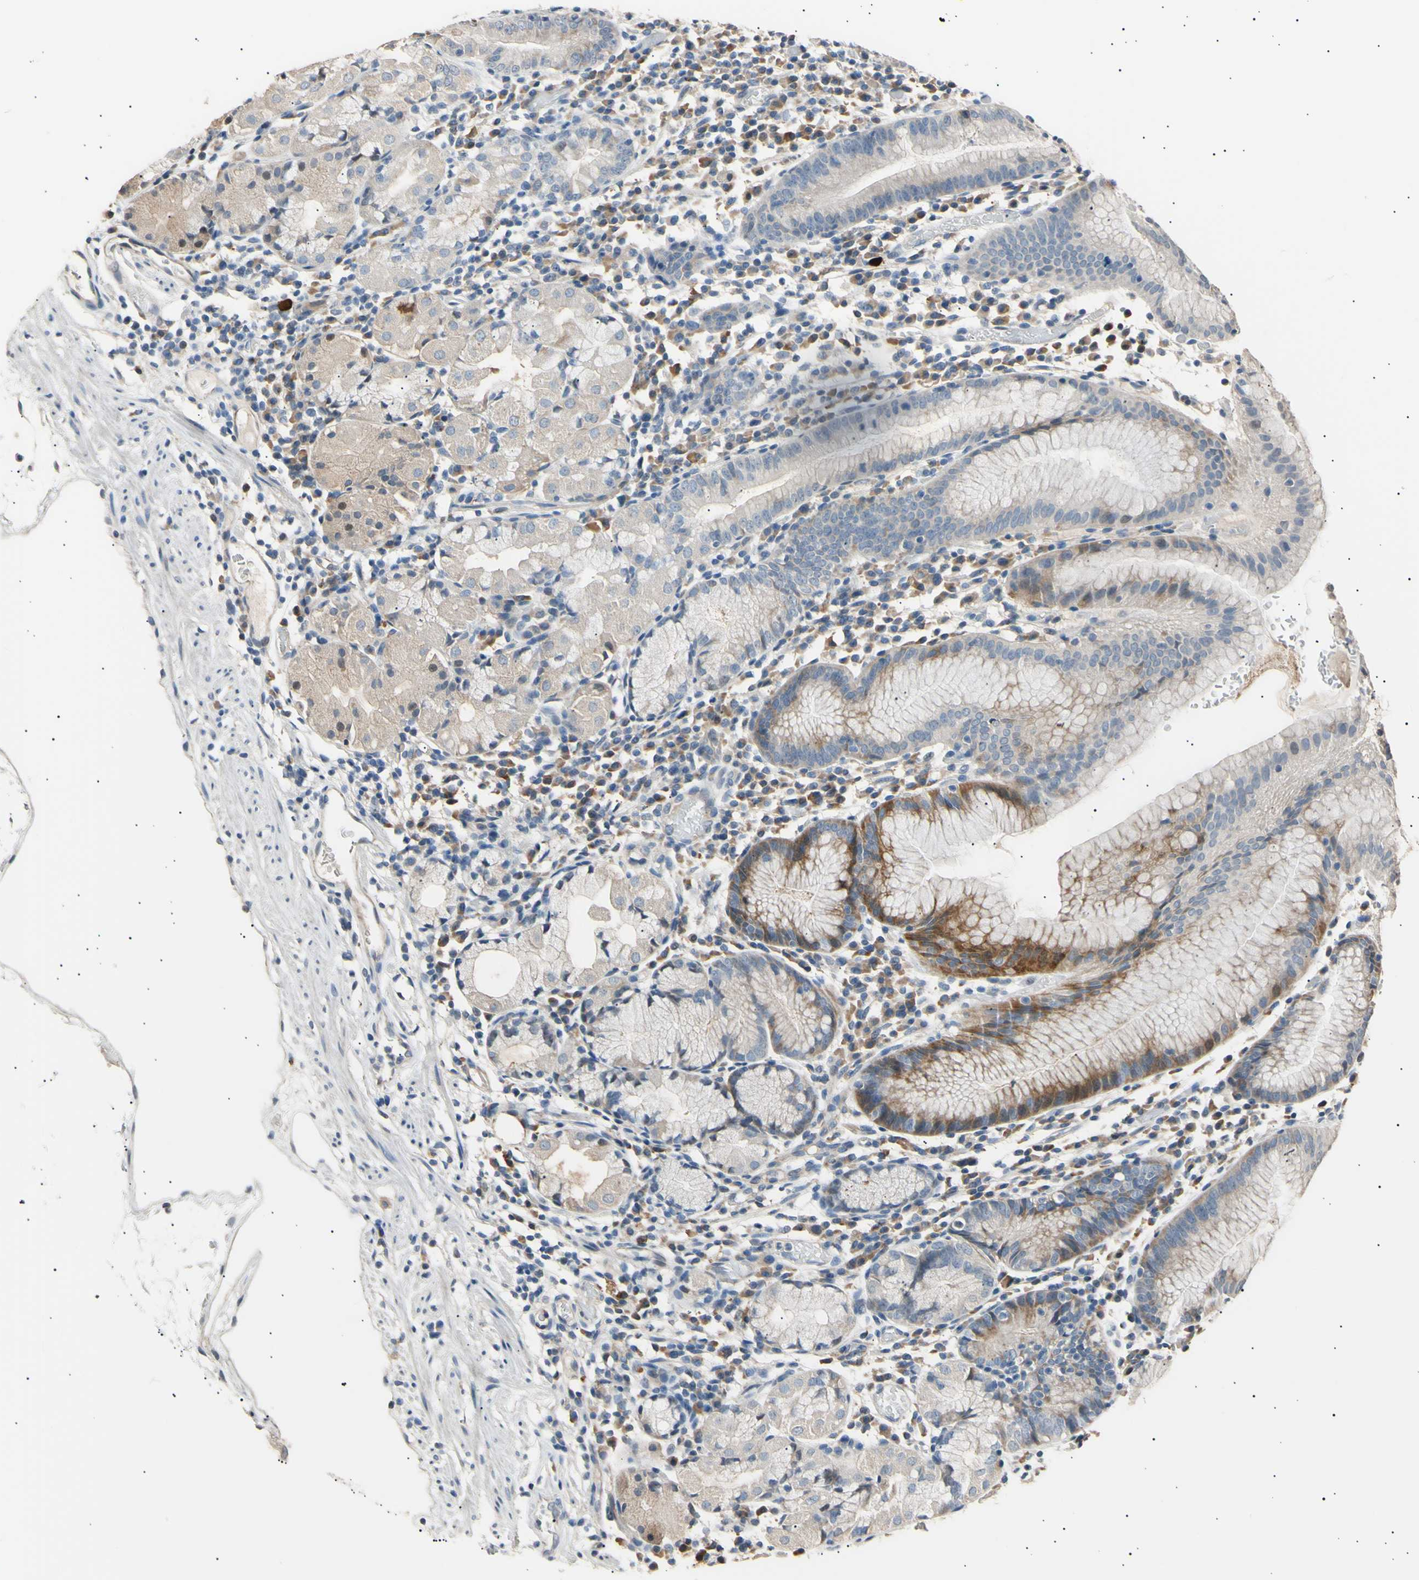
{"staining": {"intensity": "moderate", "quantity": "<25%", "location": "cytoplasmic/membranous"}, "tissue": "stomach", "cell_type": "Glandular cells", "image_type": "normal", "snomed": [{"axis": "morphology", "description": "Normal tissue, NOS"}, {"axis": "topography", "description": "Stomach"}, {"axis": "topography", "description": "Stomach, lower"}], "caption": "An image of stomach stained for a protein shows moderate cytoplasmic/membranous brown staining in glandular cells.", "gene": "LDLR", "patient": {"sex": "female", "age": 75}}